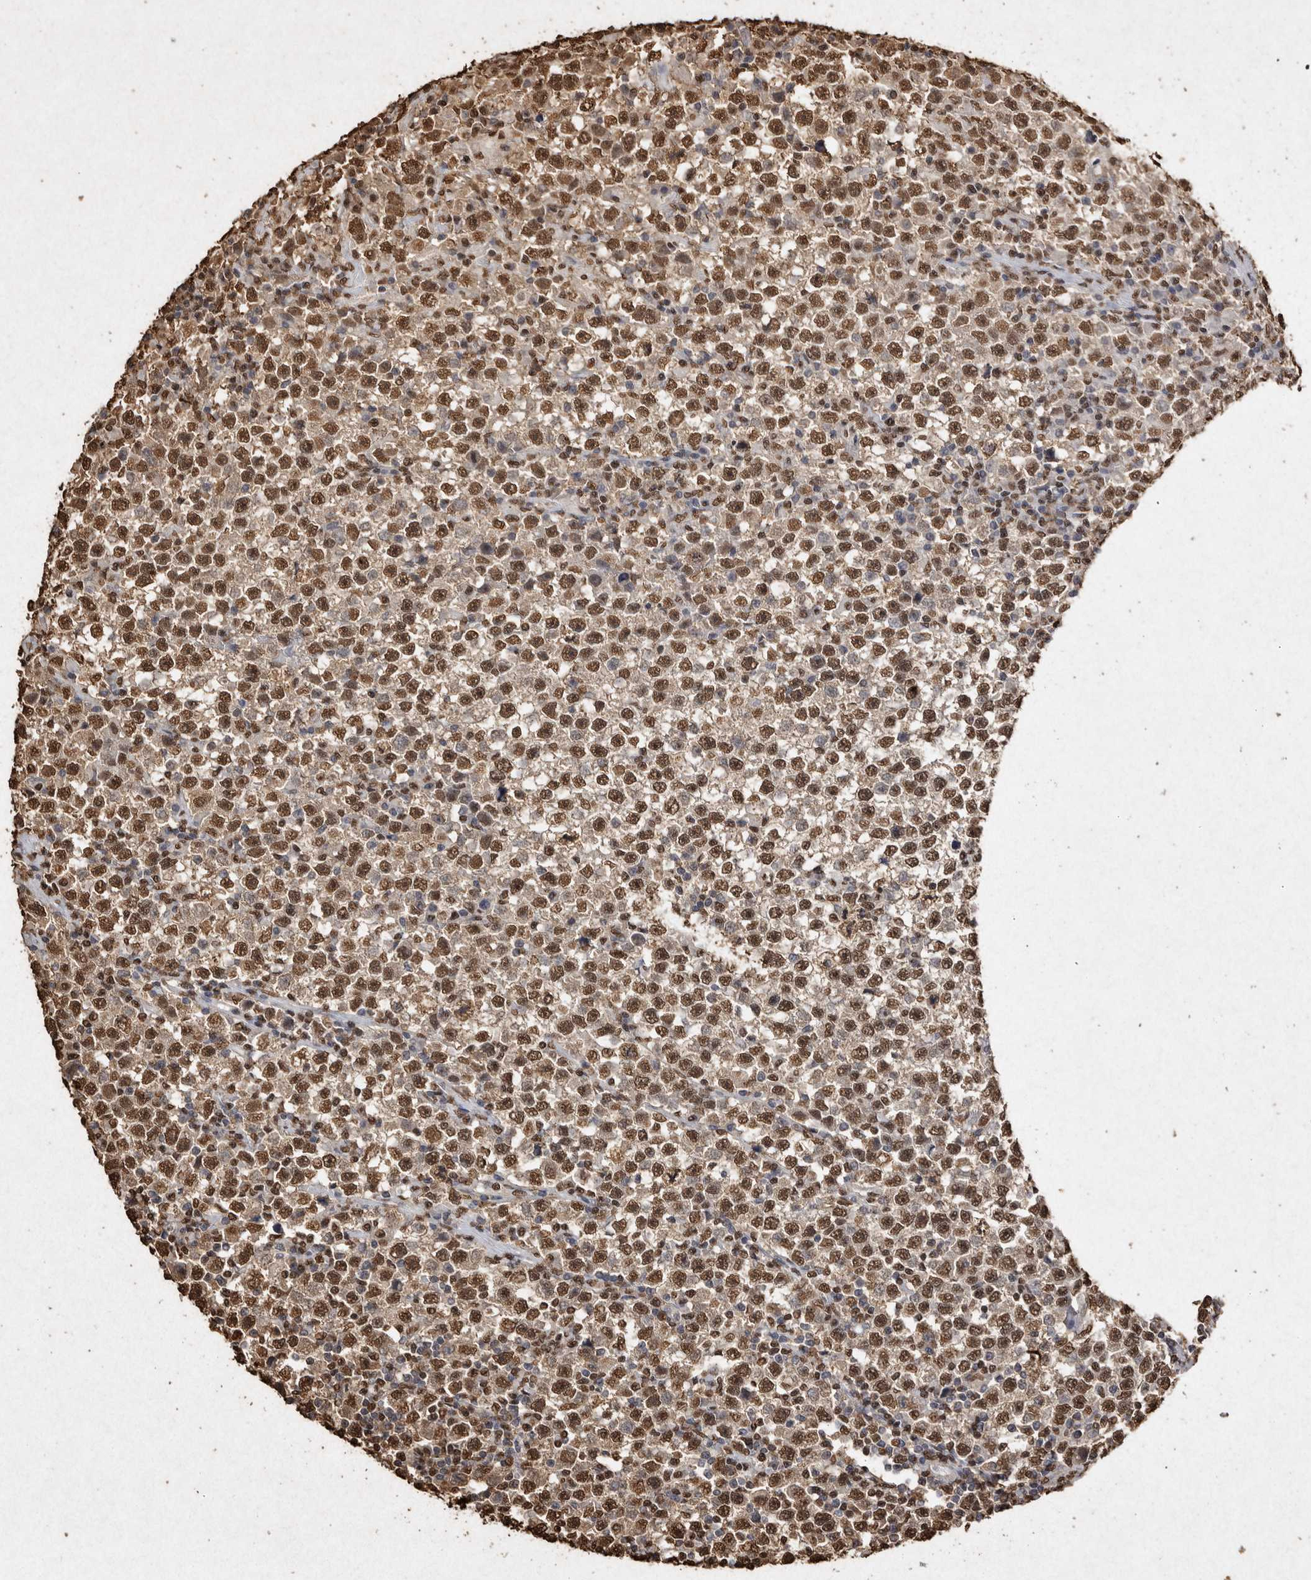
{"staining": {"intensity": "moderate", "quantity": ">75%", "location": "nuclear"}, "tissue": "testis cancer", "cell_type": "Tumor cells", "image_type": "cancer", "snomed": [{"axis": "morphology", "description": "Seminoma, NOS"}, {"axis": "topography", "description": "Testis"}], "caption": "Immunohistochemistry (DAB (3,3'-diaminobenzidine)) staining of human testis cancer (seminoma) demonstrates moderate nuclear protein staining in about >75% of tumor cells. The protein of interest is shown in brown color, while the nuclei are stained blue.", "gene": "FSTL3", "patient": {"sex": "male", "age": 43}}